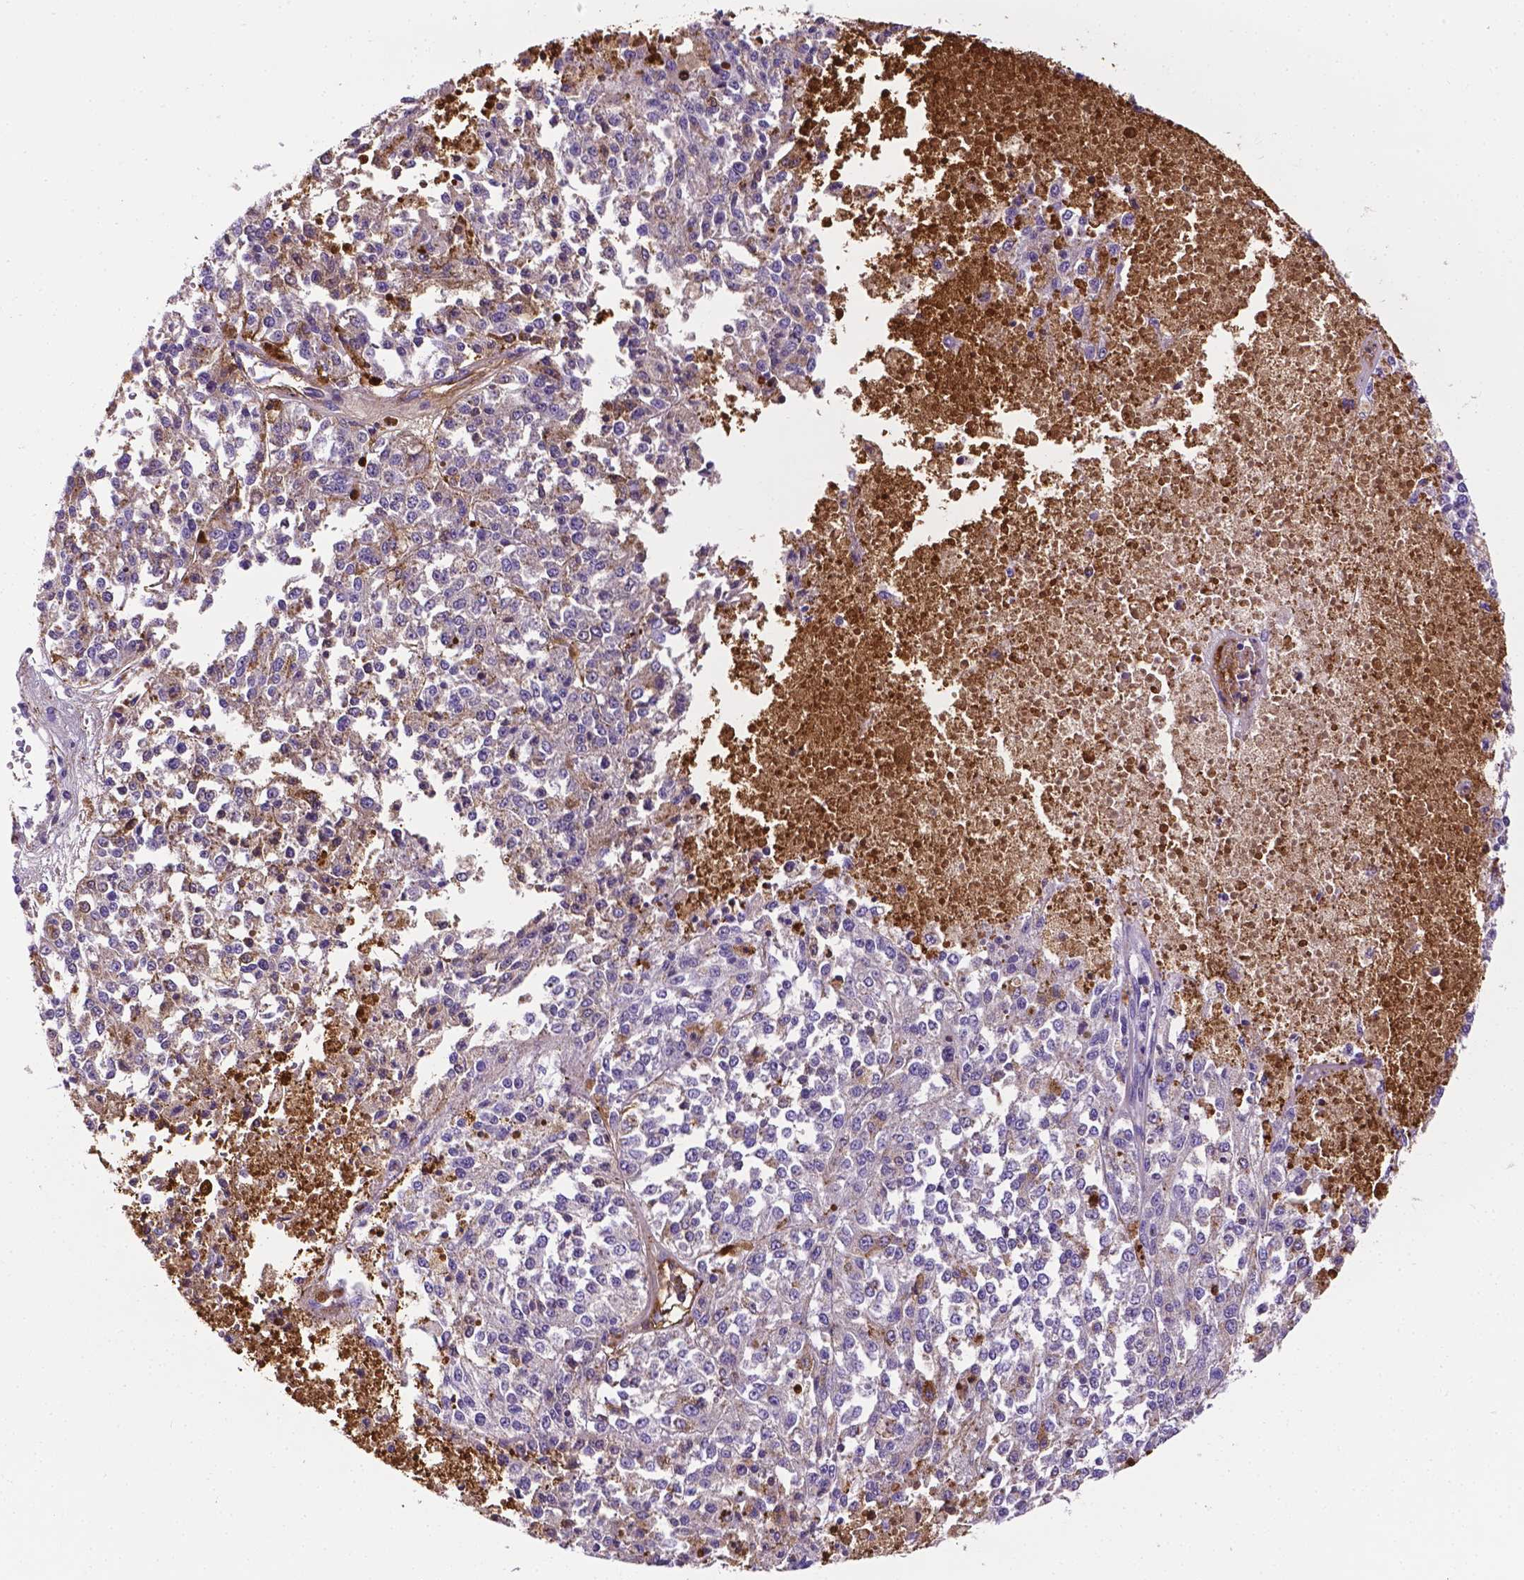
{"staining": {"intensity": "negative", "quantity": "none", "location": "none"}, "tissue": "melanoma", "cell_type": "Tumor cells", "image_type": "cancer", "snomed": [{"axis": "morphology", "description": "Malignant melanoma, Metastatic site"}, {"axis": "topography", "description": "Lymph node"}], "caption": "Tumor cells show no significant protein expression in malignant melanoma (metastatic site).", "gene": "APOE", "patient": {"sex": "female", "age": 64}}